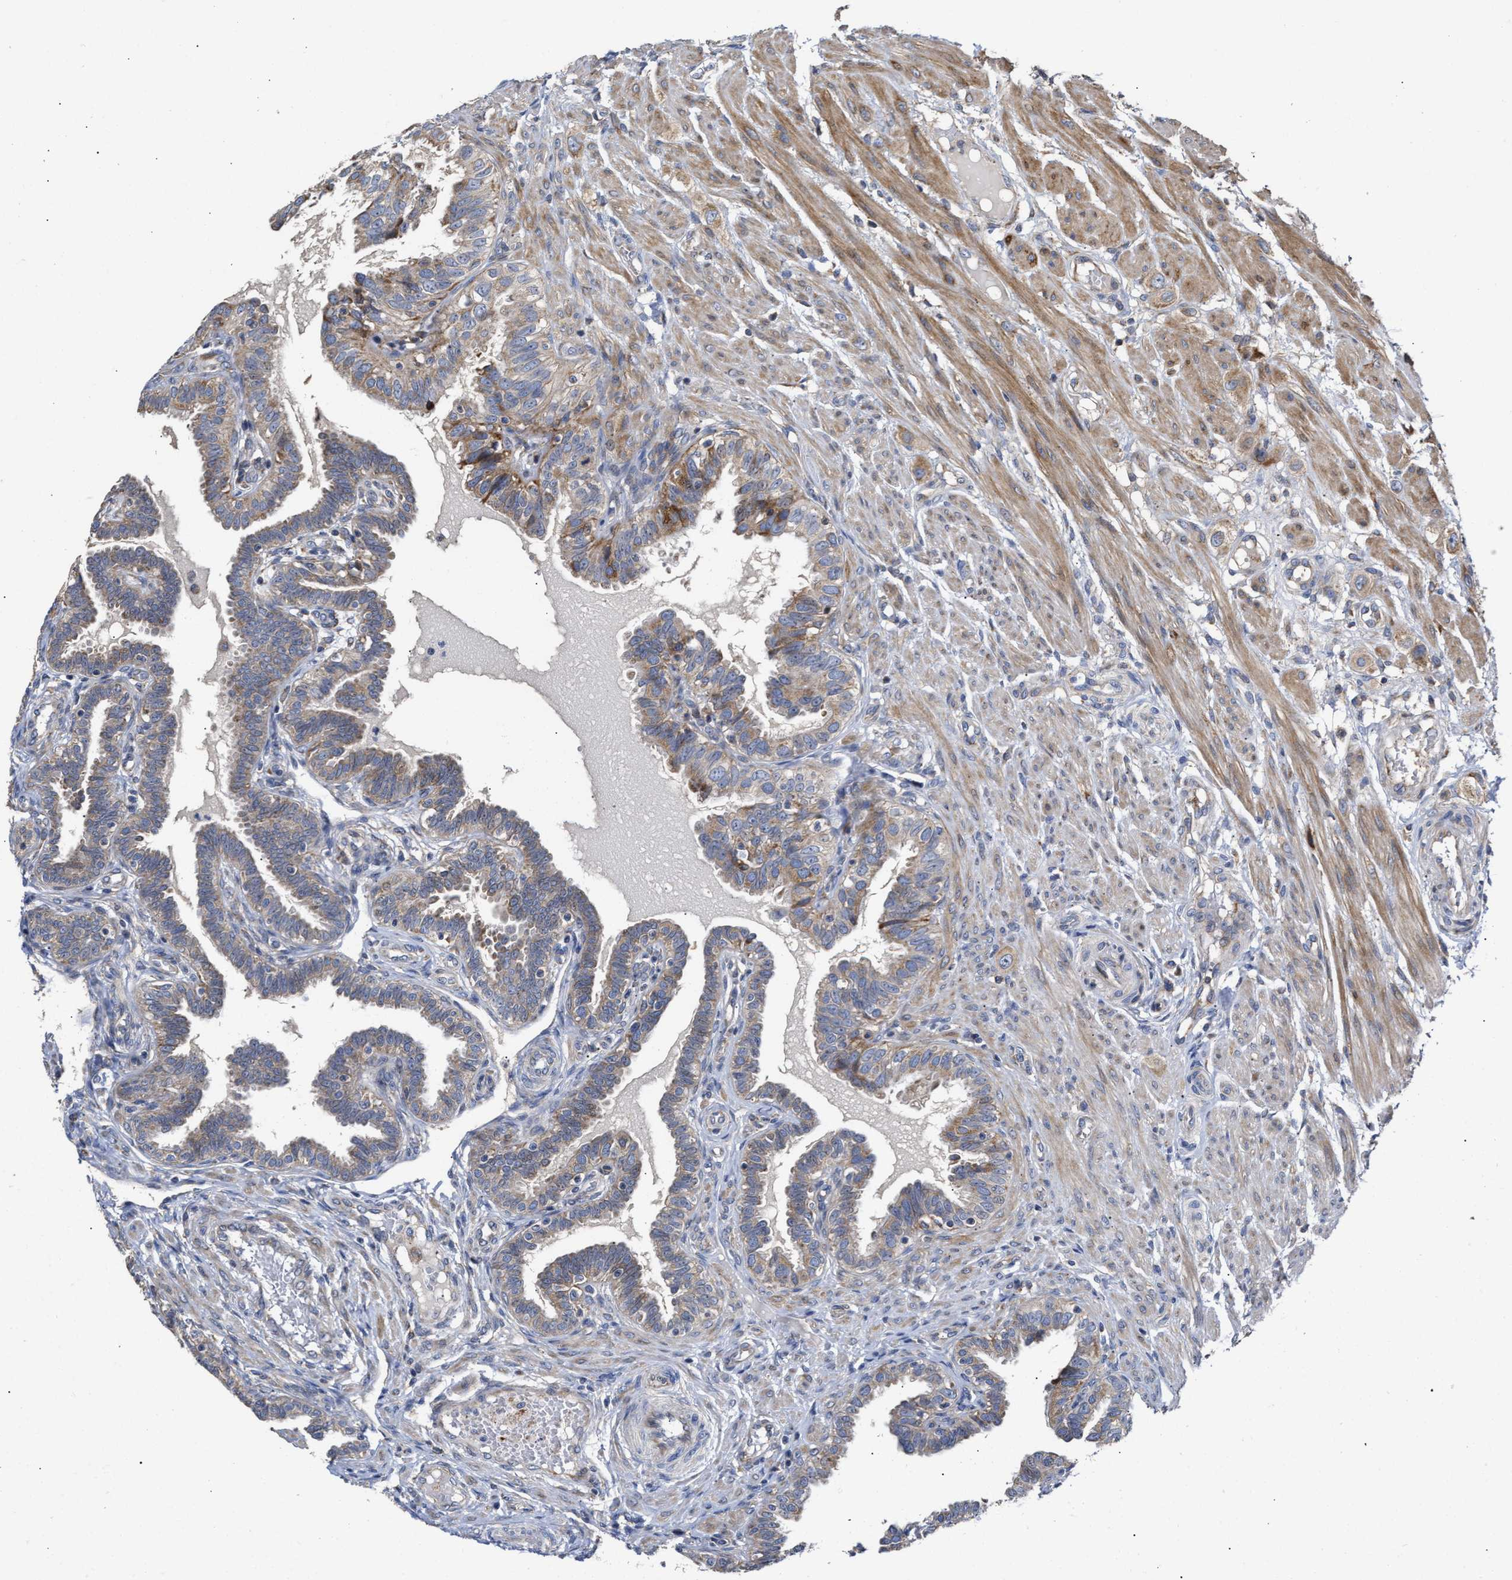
{"staining": {"intensity": "moderate", "quantity": "<25%", "location": "cytoplasmic/membranous"}, "tissue": "fallopian tube", "cell_type": "Glandular cells", "image_type": "normal", "snomed": [{"axis": "morphology", "description": "Normal tissue, NOS"}, {"axis": "topography", "description": "Fallopian tube"}, {"axis": "topography", "description": "Placenta"}], "caption": "DAB (3,3'-diaminobenzidine) immunohistochemical staining of unremarkable human fallopian tube reveals moderate cytoplasmic/membranous protein positivity in approximately <25% of glandular cells. (DAB (3,3'-diaminobenzidine) IHC, brown staining for protein, blue staining for nuclei).", "gene": "MALSU1", "patient": {"sex": "female", "age": 34}}